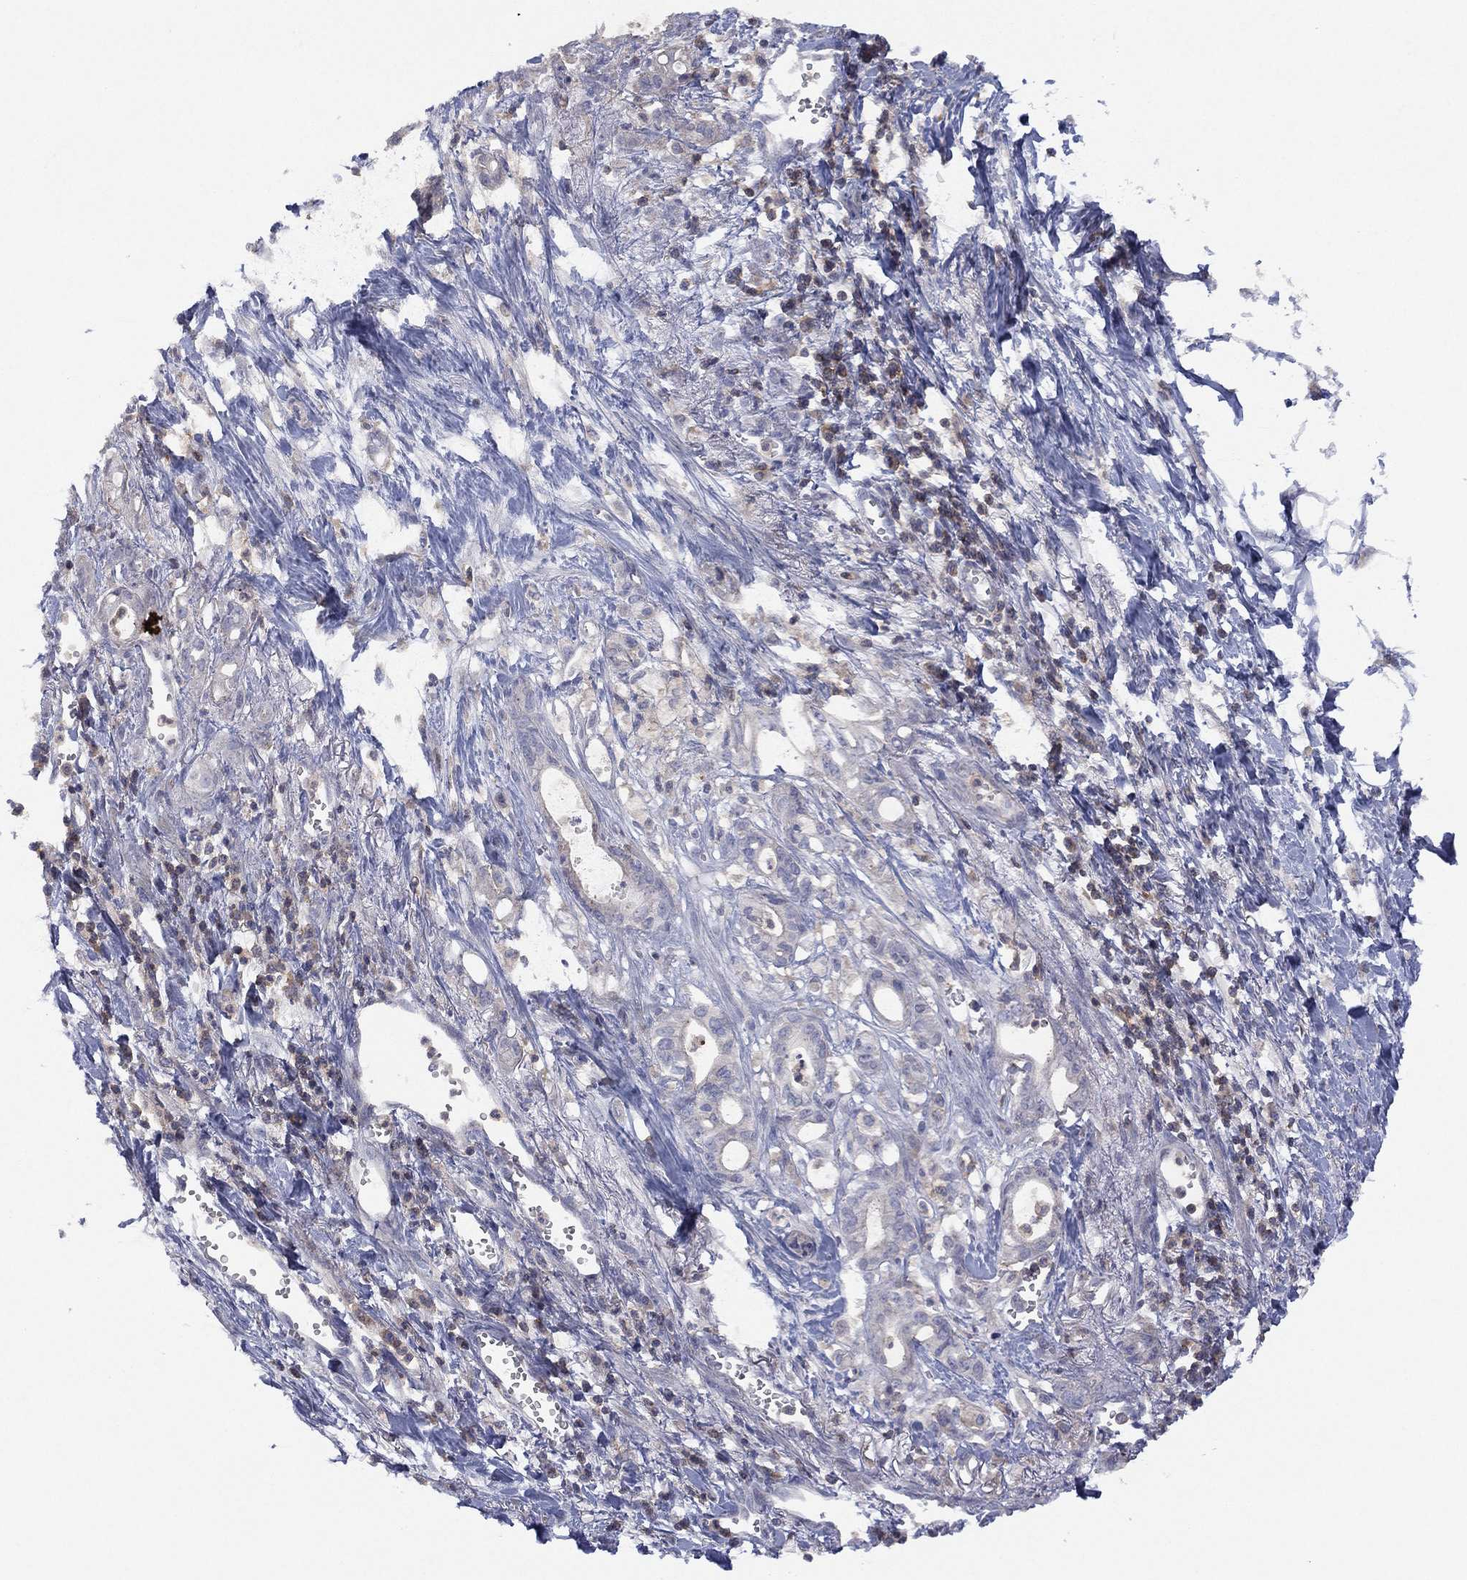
{"staining": {"intensity": "negative", "quantity": "none", "location": "none"}, "tissue": "pancreatic cancer", "cell_type": "Tumor cells", "image_type": "cancer", "snomed": [{"axis": "morphology", "description": "Adenocarcinoma, NOS"}, {"axis": "topography", "description": "Pancreas"}], "caption": "Tumor cells show no significant expression in pancreatic cancer. (Stains: DAB immunohistochemistry (IHC) with hematoxylin counter stain, Microscopy: brightfield microscopy at high magnification).", "gene": "DOCK8", "patient": {"sex": "male", "age": 71}}